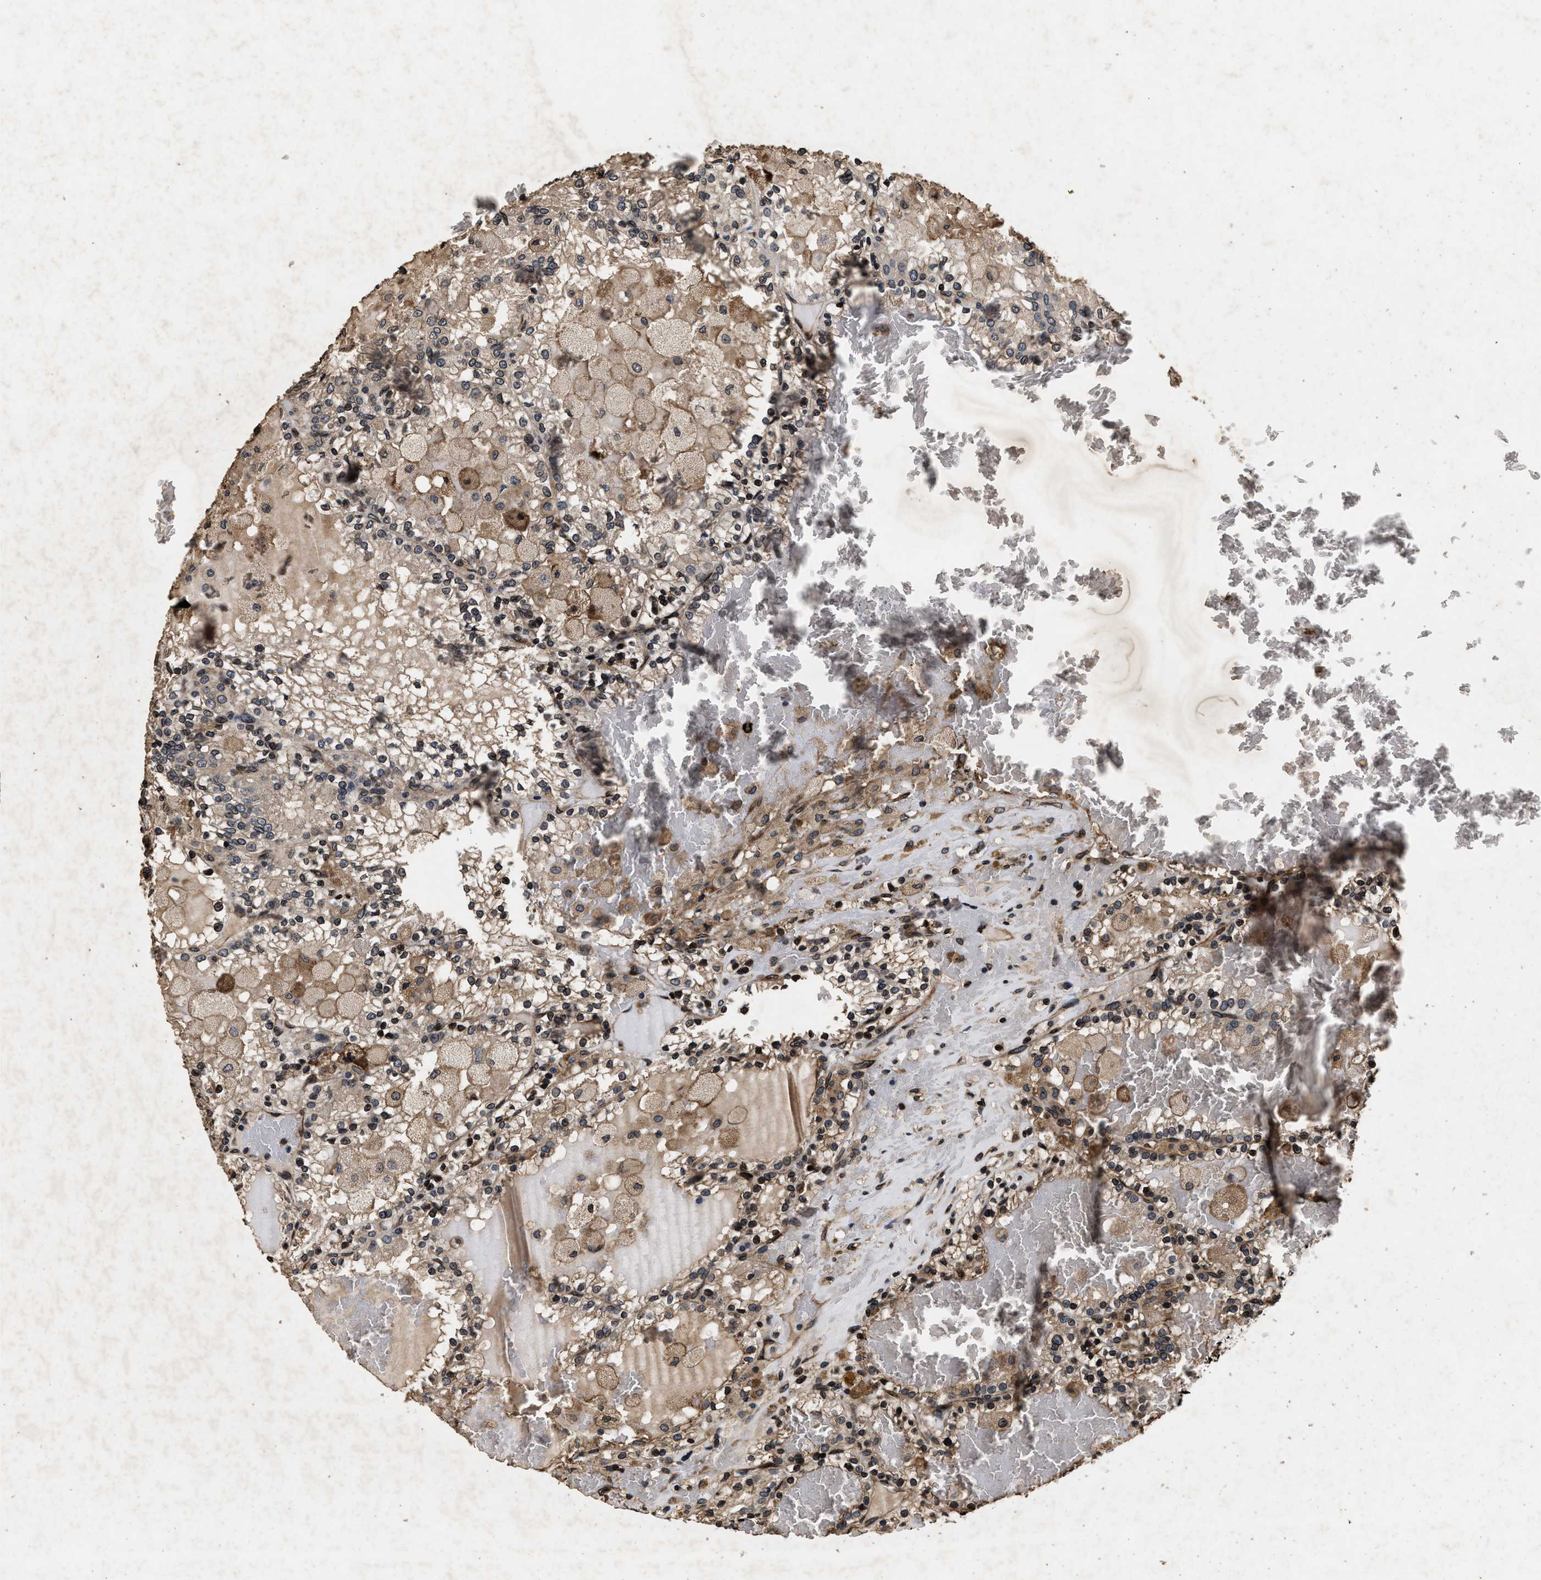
{"staining": {"intensity": "weak", "quantity": "25%-75%", "location": "cytoplasmic/membranous"}, "tissue": "renal cancer", "cell_type": "Tumor cells", "image_type": "cancer", "snomed": [{"axis": "morphology", "description": "Adenocarcinoma, NOS"}, {"axis": "topography", "description": "Kidney"}], "caption": "Protein expression analysis of renal cancer (adenocarcinoma) exhibits weak cytoplasmic/membranous expression in approximately 25%-75% of tumor cells.", "gene": "ACCS", "patient": {"sex": "female", "age": 56}}